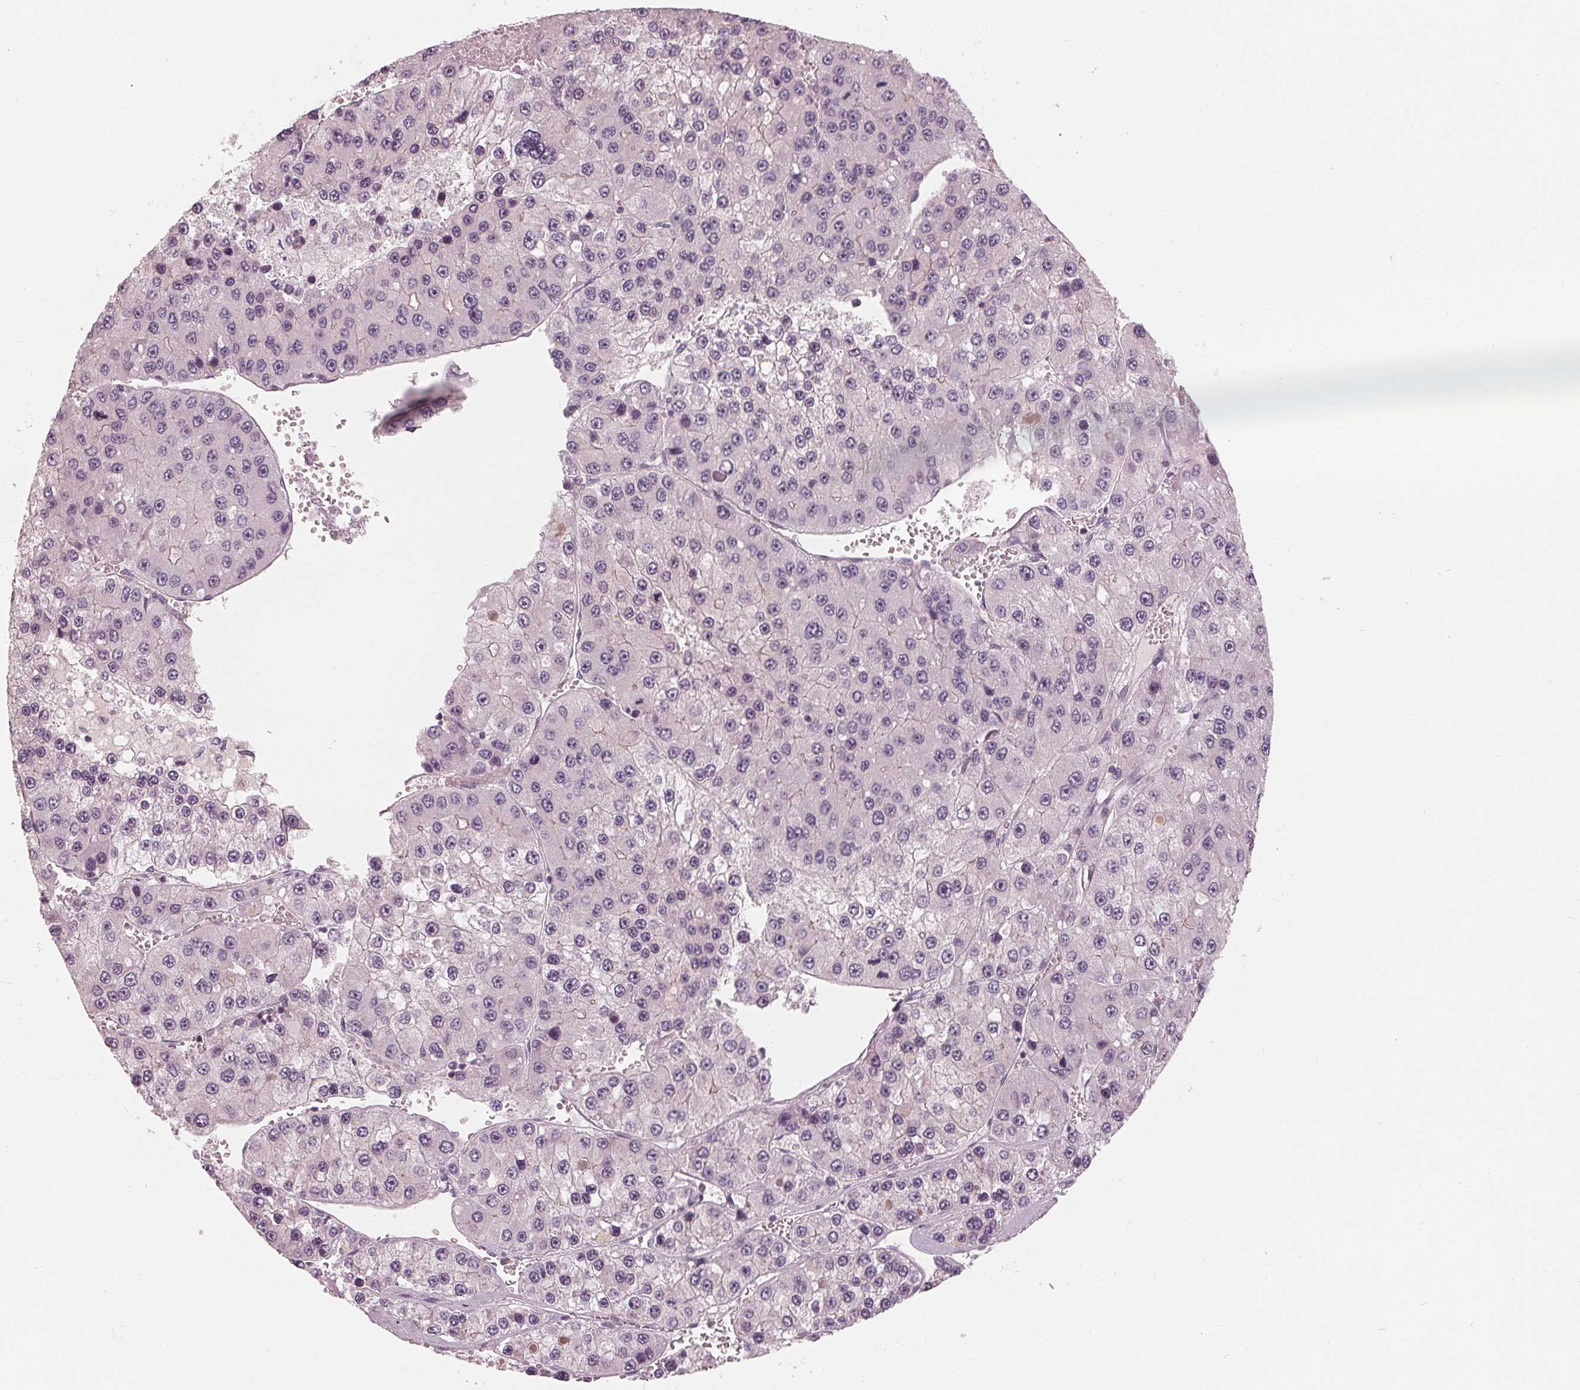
{"staining": {"intensity": "negative", "quantity": "none", "location": "none"}, "tissue": "liver cancer", "cell_type": "Tumor cells", "image_type": "cancer", "snomed": [{"axis": "morphology", "description": "Carcinoma, Hepatocellular, NOS"}, {"axis": "topography", "description": "Liver"}], "caption": "This image is of liver cancer stained with IHC to label a protein in brown with the nuclei are counter-stained blue. There is no positivity in tumor cells.", "gene": "SAT2", "patient": {"sex": "female", "age": 73}}